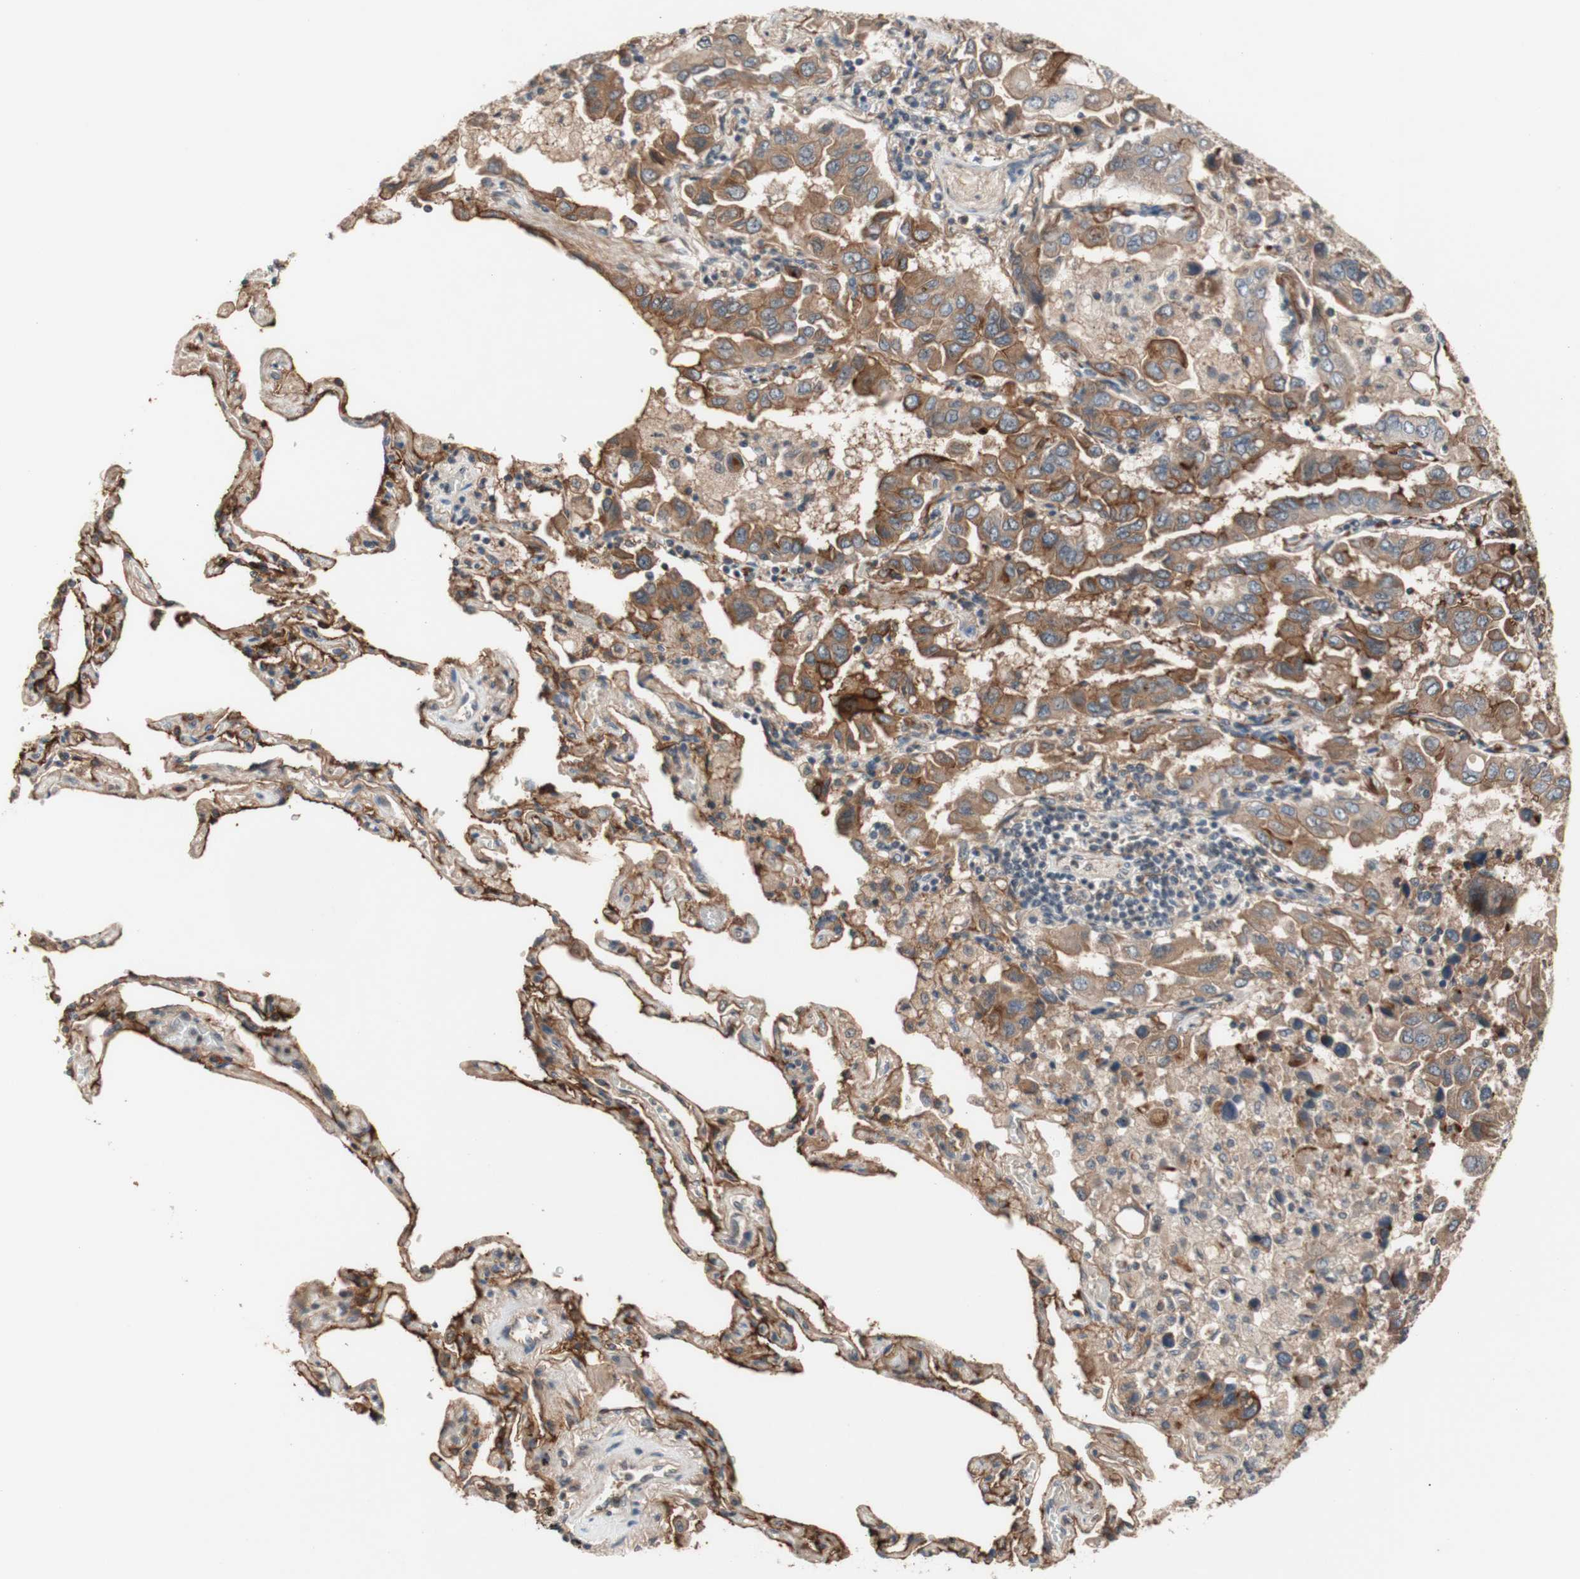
{"staining": {"intensity": "moderate", "quantity": ">75%", "location": "cytoplasmic/membranous"}, "tissue": "lung cancer", "cell_type": "Tumor cells", "image_type": "cancer", "snomed": [{"axis": "morphology", "description": "Adenocarcinoma, NOS"}, {"axis": "topography", "description": "Lung"}], "caption": "Tumor cells reveal medium levels of moderate cytoplasmic/membranous staining in approximately >75% of cells in lung adenocarcinoma.", "gene": "CD55", "patient": {"sex": "male", "age": 64}}